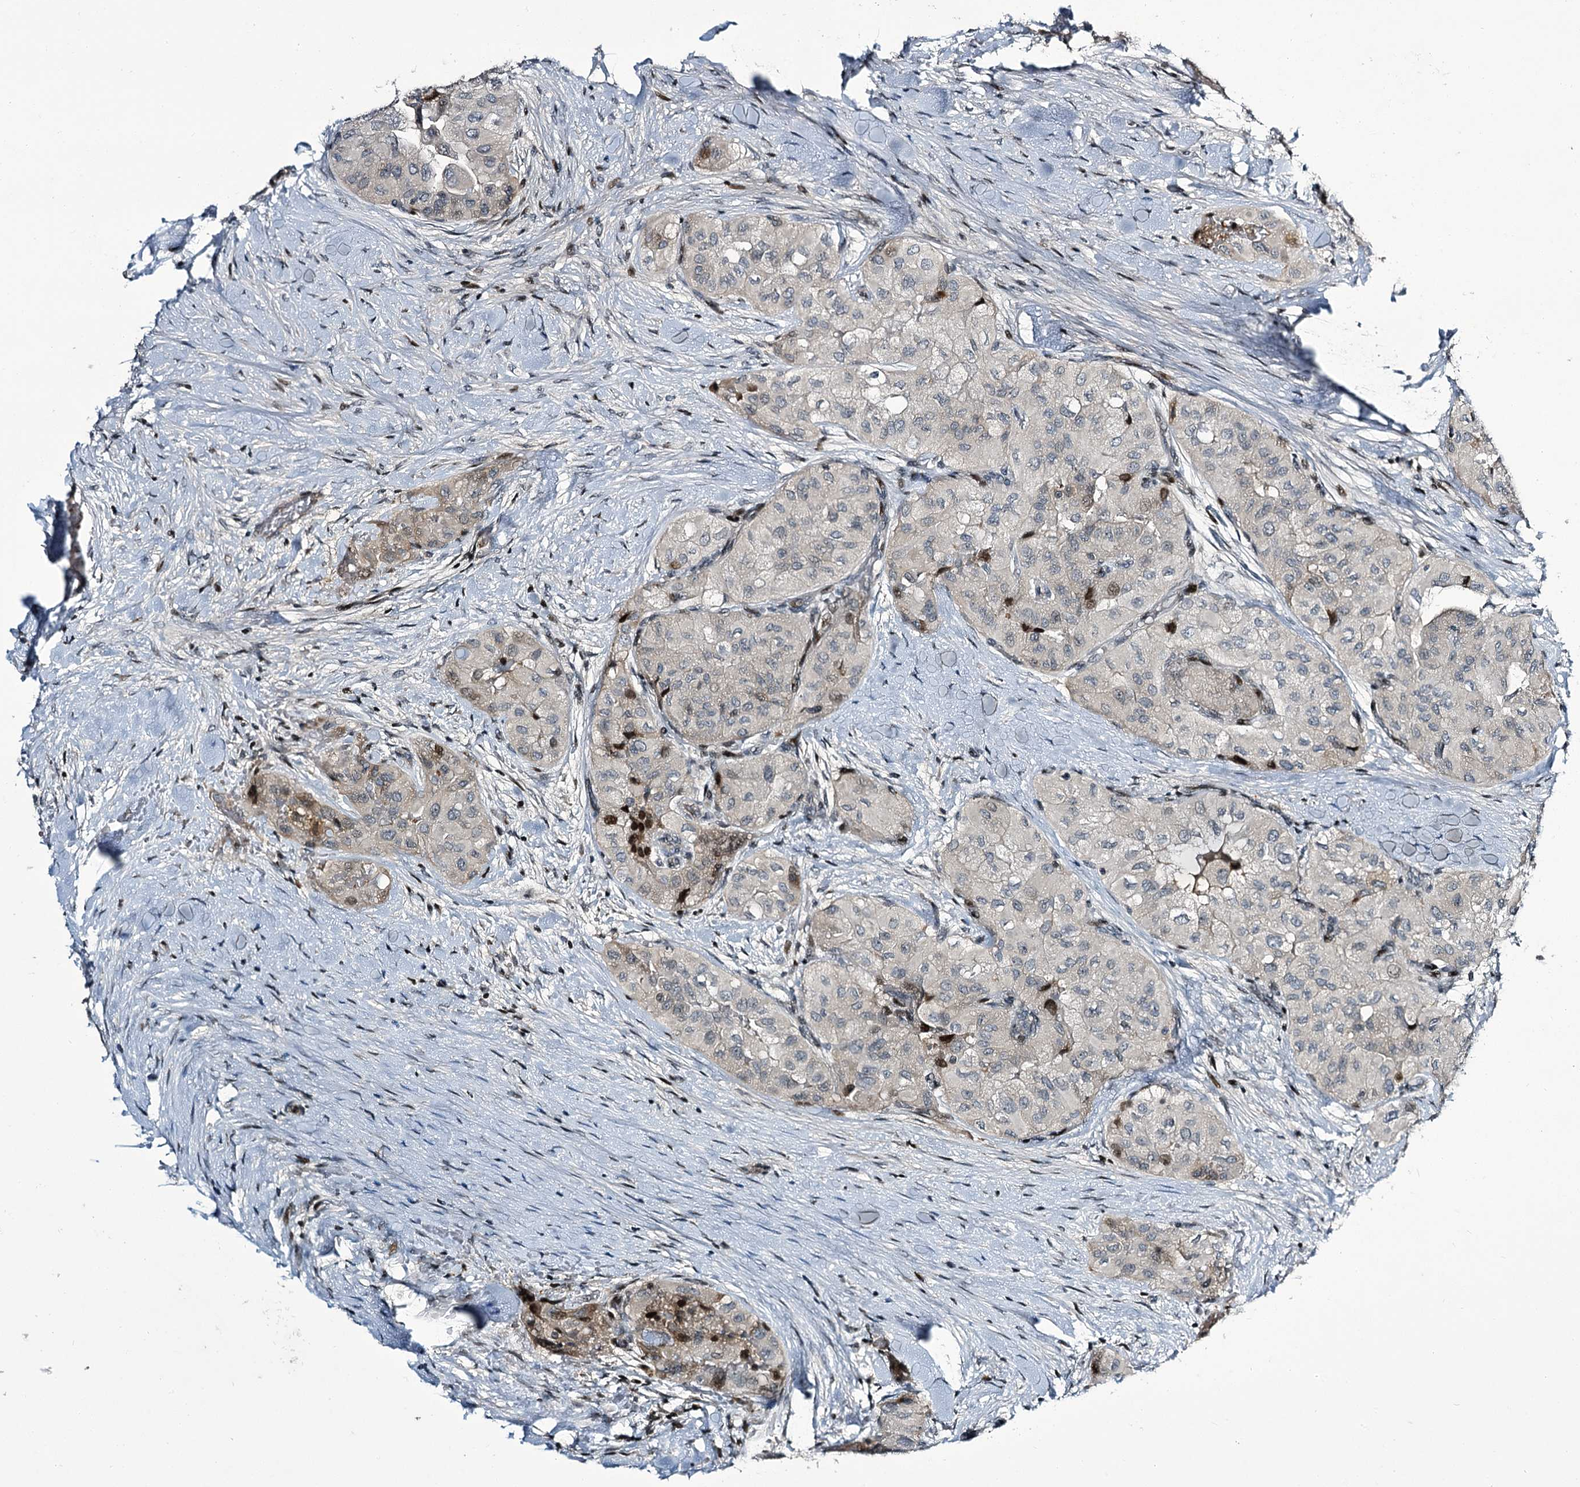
{"staining": {"intensity": "weak", "quantity": "<25%", "location": "nuclear"}, "tissue": "thyroid cancer", "cell_type": "Tumor cells", "image_type": "cancer", "snomed": [{"axis": "morphology", "description": "Papillary adenocarcinoma, NOS"}, {"axis": "topography", "description": "Thyroid gland"}], "caption": "Tumor cells show no significant protein staining in thyroid papillary adenocarcinoma.", "gene": "ITFG2", "patient": {"sex": "female", "age": 59}}